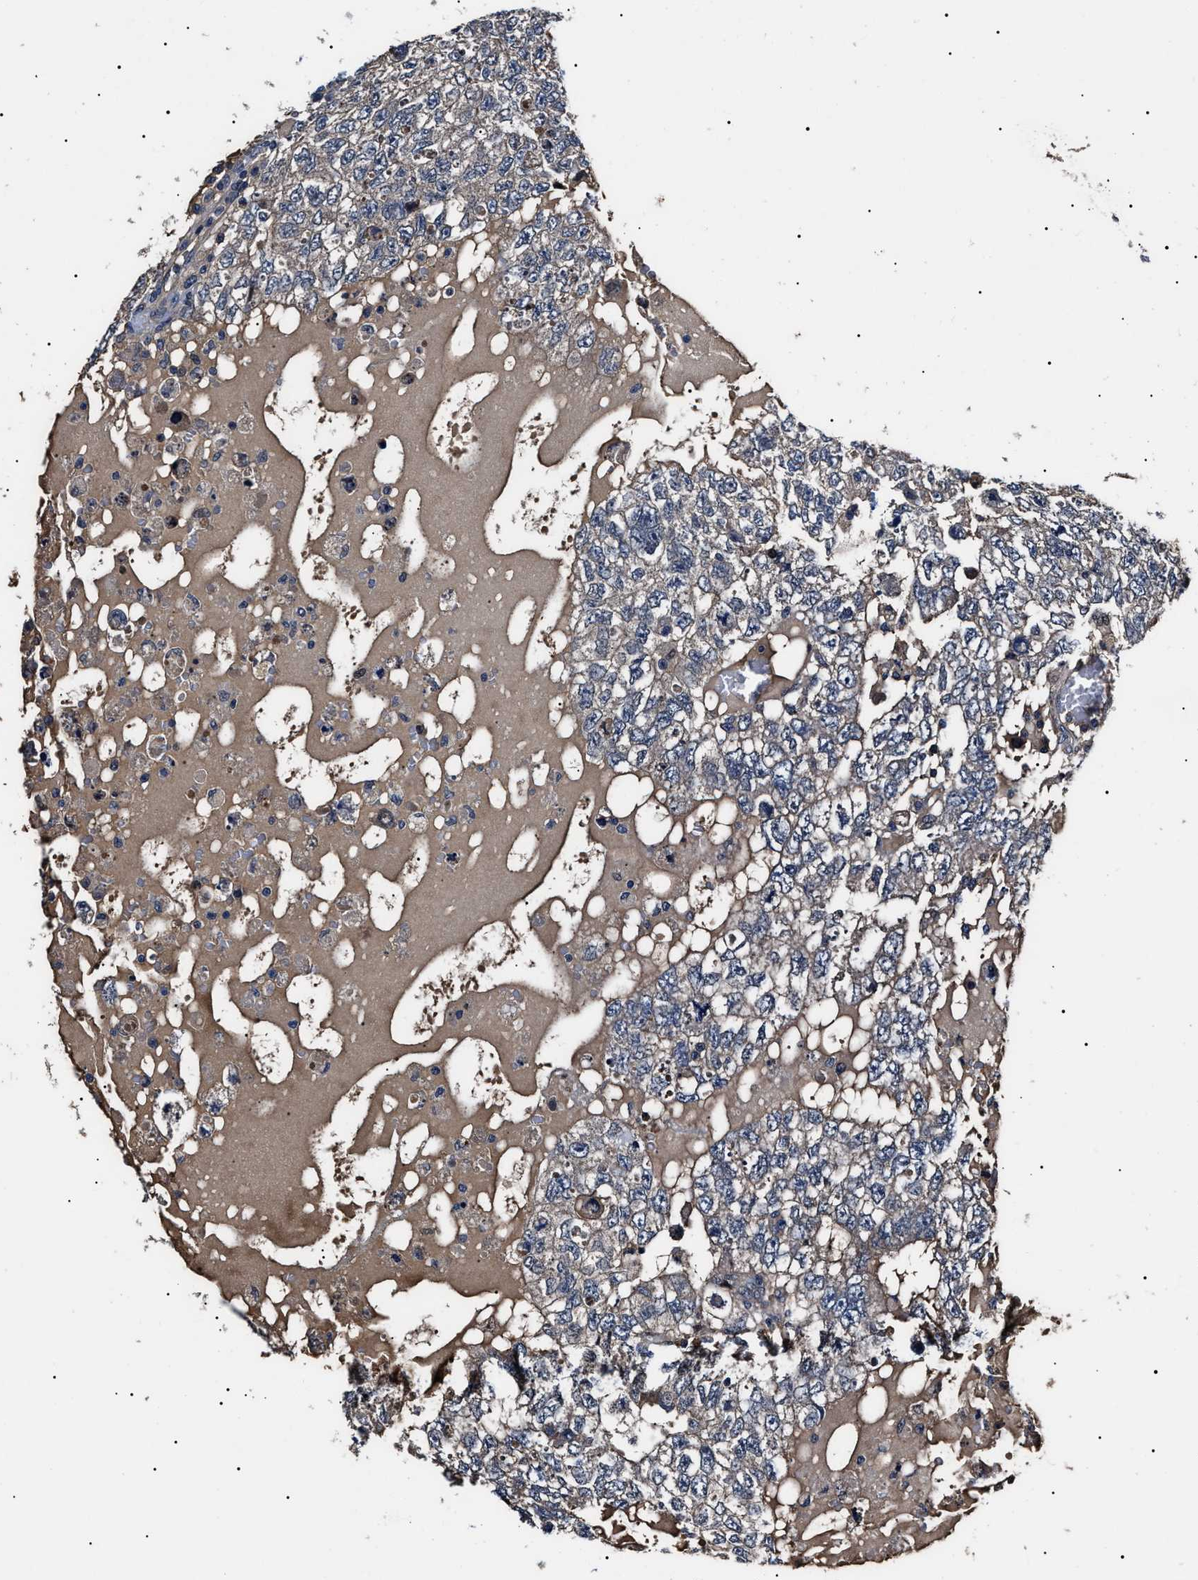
{"staining": {"intensity": "negative", "quantity": "none", "location": "none"}, "tissue": "testis cancer", "cell_type": "Tumor cells", "image_type": "cancer", "snomed": [{"axis": "morphology", "description": "Carcinoma, Embryonal, NOS"}, {"axis": "topography", "description": "Testis"}], "caption": "Testis cancer (embryonal carcinoma) was stained to show a protein in brown. There is no significant positivity in tumor cells.", "gene": "IFT81", "patient": {"sex": "male", "age": 36}}